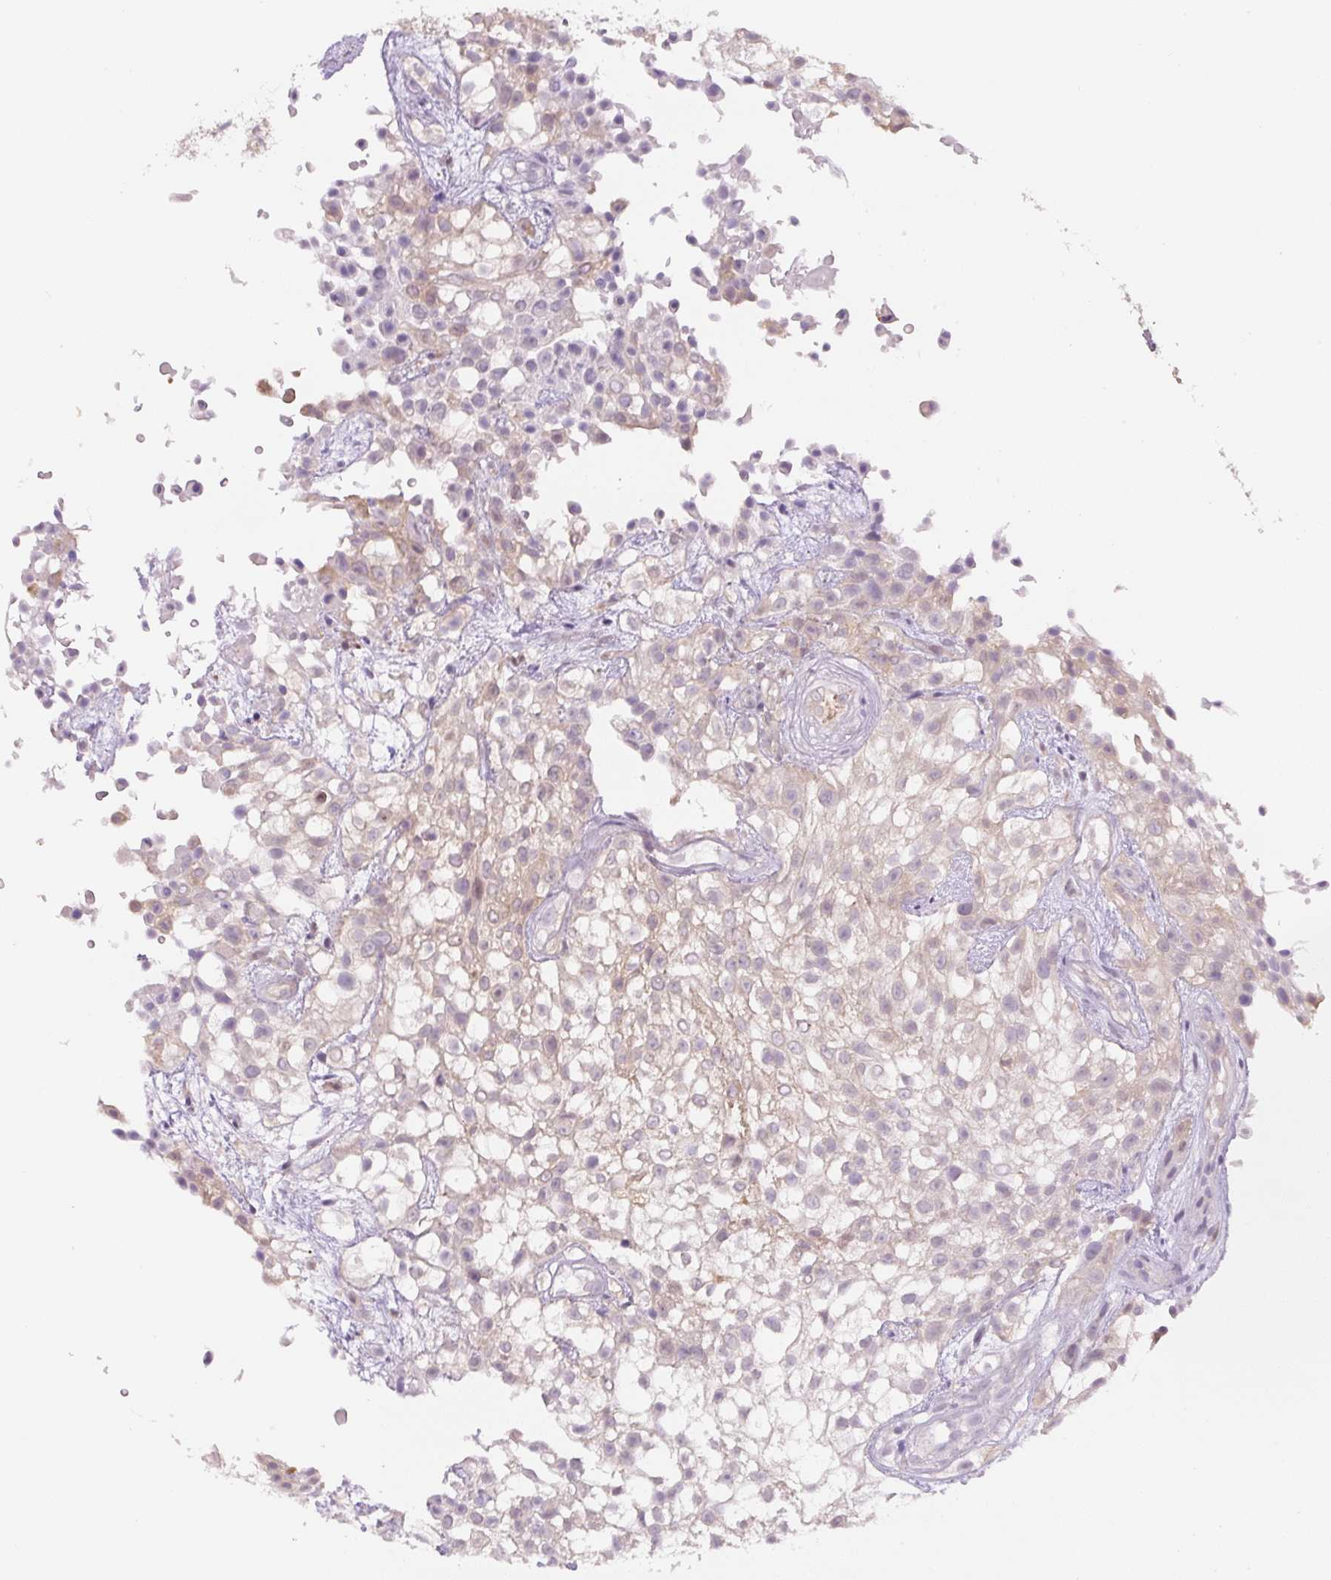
{"staining": {"intensity": "weak", "quantity": "<25%", "location": "cytoplasmic/membranous"}, "tissue": "urothelial cancer", "cell_type": "Tumor cells", "image_type": "cancer", "snomed": [{"axis": "morphology", "description": "Urothelial carcinoma, High grade"}, {"axis": "topography", "description": "Urinary bladder"}], "caption": "Immunohistochemistry (IHC) image of urothelial carcinoma (high-grade) stained for a protein (brown), which reveals no positivity in tumor cells. (DAB immunohistochemistry with hematoxylin counter stain).", "gene": "SPSB2", "patient": {"sex": "male", "age": 56}}